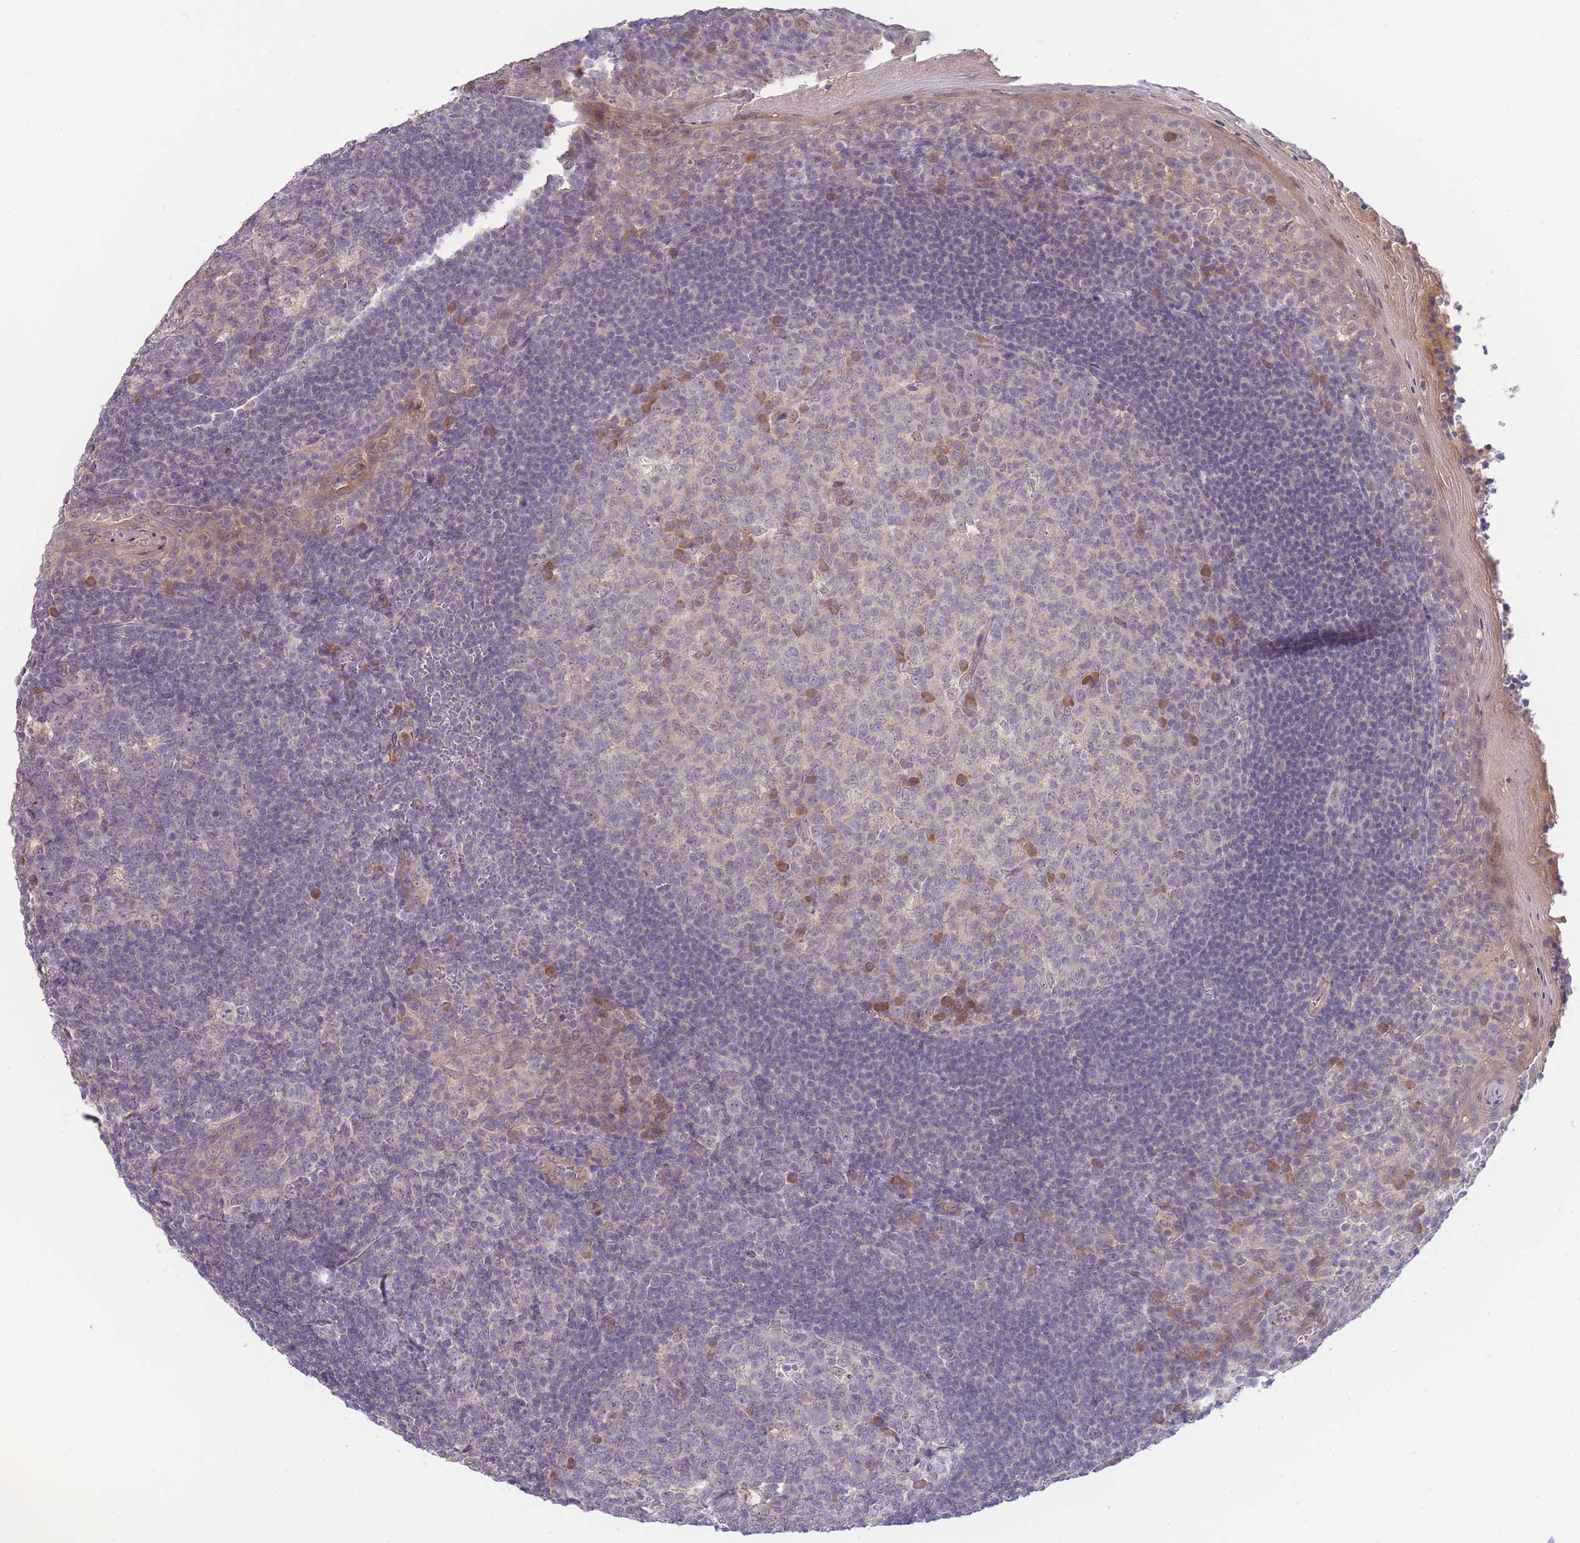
{"staining": {"intensity": "moderate", "quantity": "<25%", "location": "cytoplasmic/membranous"}, "tissue": "tonsil", "cell_type": "Germinal center cells", "image_type": "normal", "snomed": [{"axis": "morphology", "description": "Normal tissue, NOS"}, {"axis": "topography", "description": "Tonsil"}], "caption": "A brown stain labels moderate cytoplasmic/membranous expression of a protein in germinal center cells of normal tonsil.", "gene": "NDUFAF5", "patient": {"sex": "male", "age": 27}}